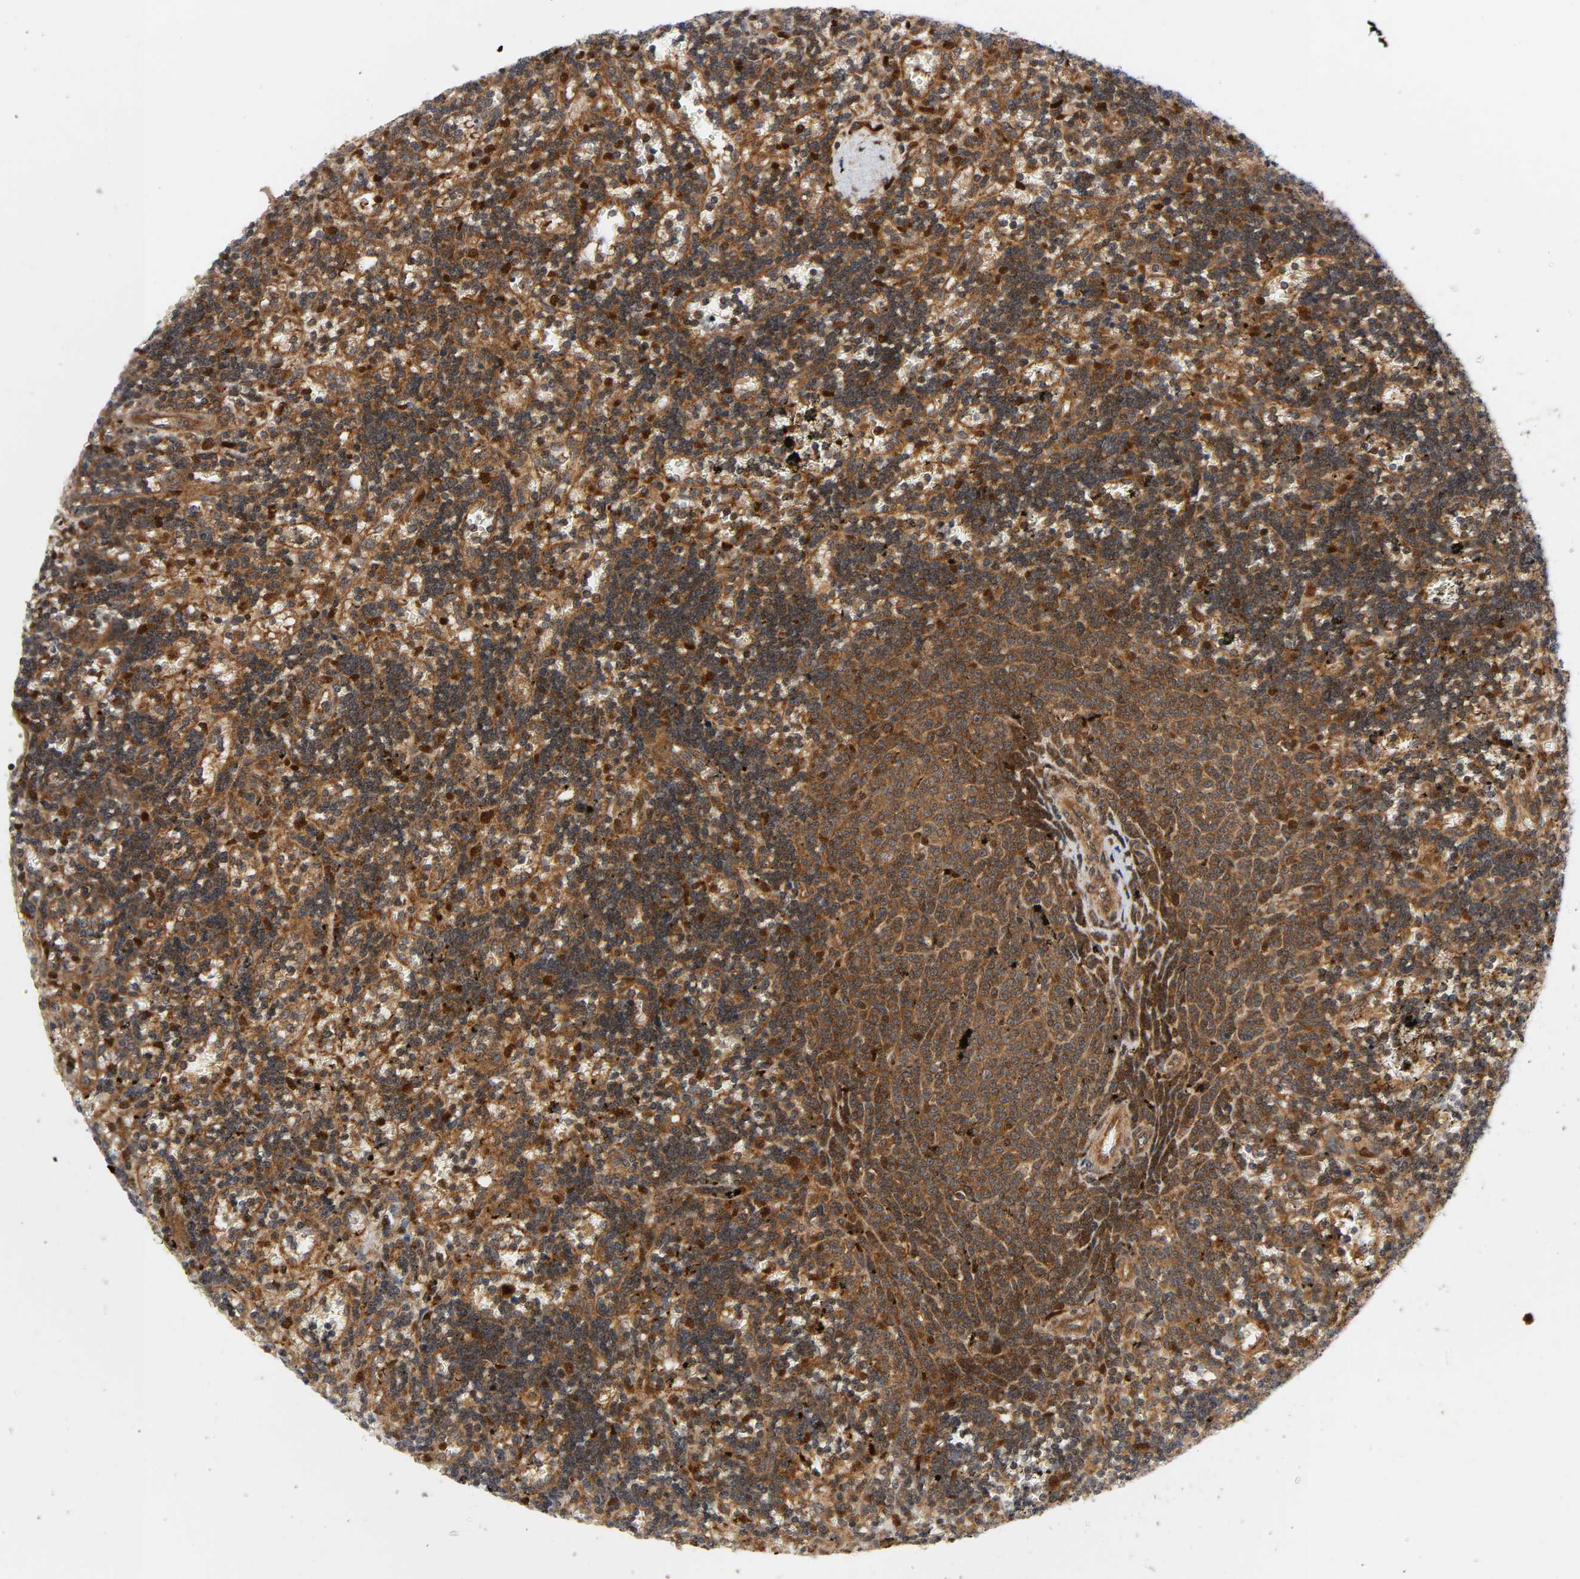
{"staining": {"intensity": "strong", "quantity": ">75%", "location": "cytoplasmic/membranous"}, "tissue": "lymphoma", "cell_type": "Tumor cells", "image_type": "cancer", "snomed": [{"axis": "morphology", "description": "Malignant lymphoma, non-Hodgkin's type, Low grade"}, {"axis": "topography", "description": "Spleen"}], "caption": "Strong cytoplasmic/membranous expression is appreciated in approximately >75% of tumor cells in lymphoma. (brown staining indicates protein expression, while blue staining denotes nuclei).", "gene": "CHUK", "patient": {"sex": "male", "age": 60}}